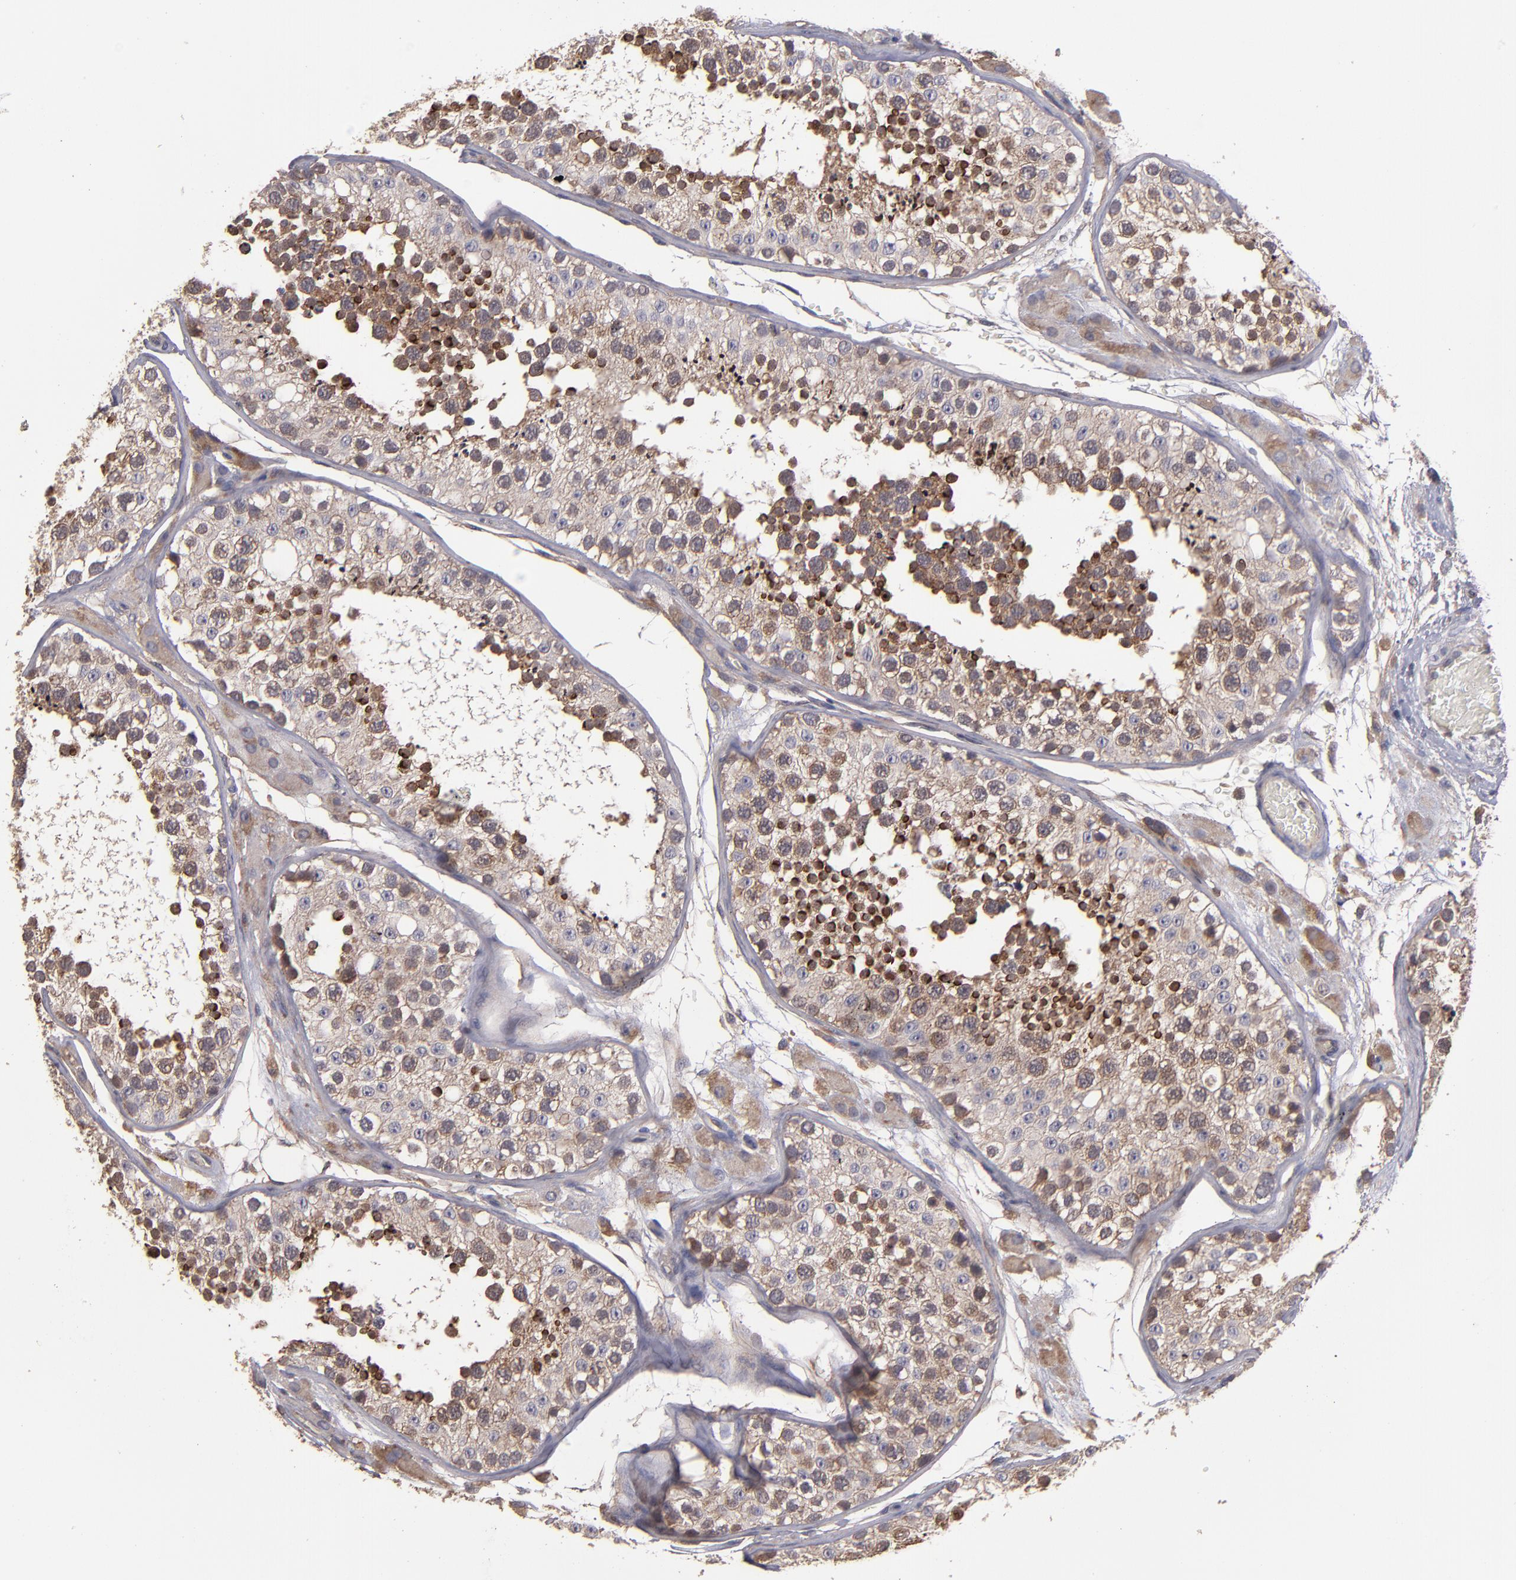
{"staining": {"intensity": "moderate", "quantity": "25%-75%", "location": "cytoplasmic/membranous"}, "tissue": "testis", "cell_type": "Cells in seminiferous ducts", "image_type": "normal", "snomed": [{"axis": "morphology", "description": "Normal tissue, NOS"}, {"axis": "topography", "description": "Testis"}], "caption": "Immunohistochemical staining of benign testis reveals moderate cytoplasmic/membranous protein staining in approximately 25%-75% of cells in seminiferous ducts. (DAB (3,3'-diaminobenzidine) = brown stain, brightfield microscopy at high magnification).", "gene": "NF2", "patient": {"sex": "male", "age": 26}}